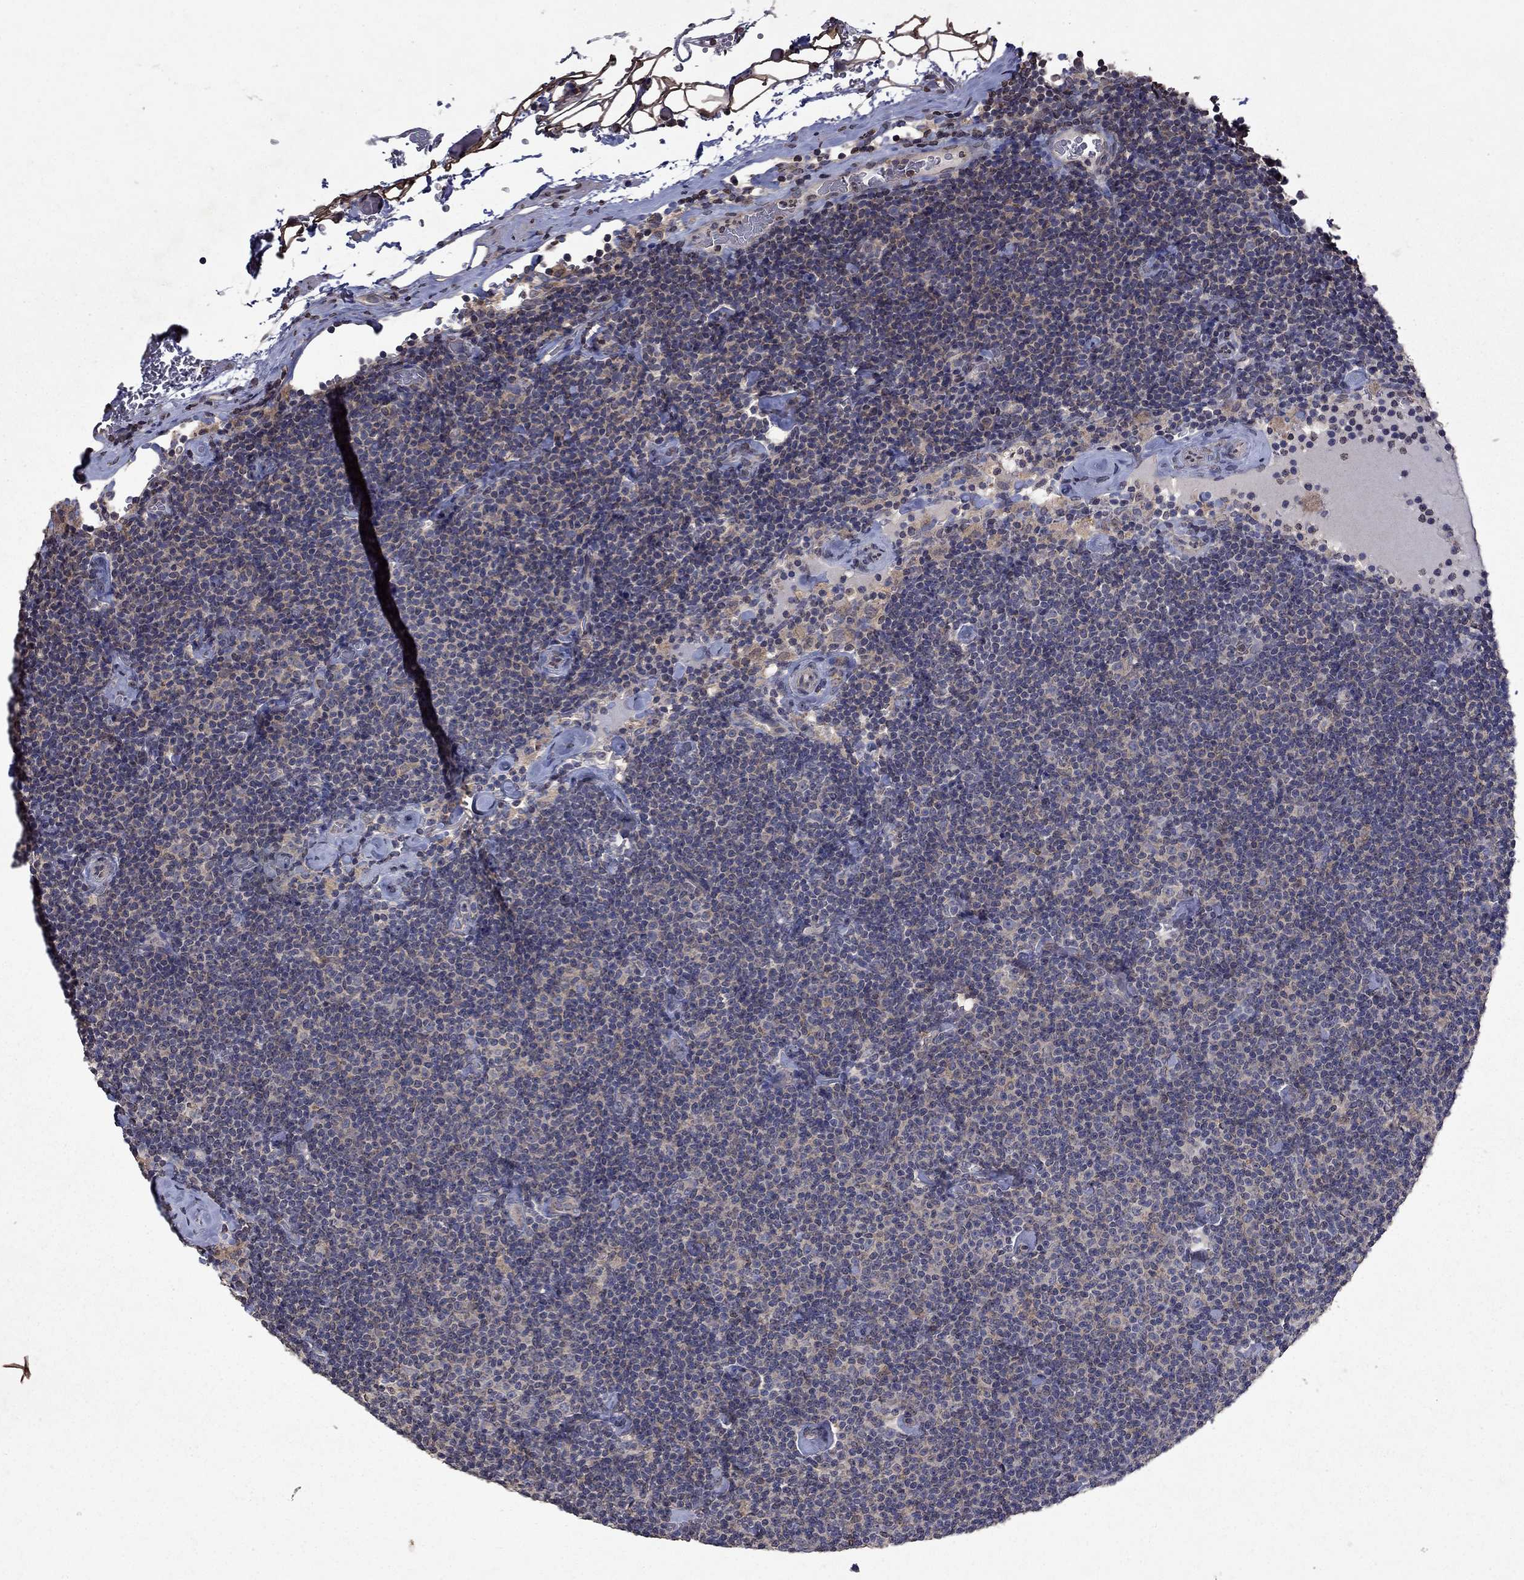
{"staining": {"intensity": "weak", "quantity": "25%-75%", "location": "cytoplasmic/membranous"}, "tissue": "lymphoma", "cell_type": "Tumor cells", "image_type": "cancer", "snomed": [{"axis": "morphology", "description": "Malignant lymphoma, non-Hodgkin's type, Low grade"}, {"axis": "topography", "description": "Lymph node"}], "caption": "Immunohistochemistry histopathology image of neoplastic tissue: low-grade malignant lymphoma, non-Hodgkin's type stained using immunohistochemistry (IHC) displays low levels of weak protein expression localized specifically in the cytoplasmic/membranous of tumor cells, appearing as a cytoplasmic/membranous brown color.", "gene": "TTC38", "patient": {"sex": "male", "age": 81}}